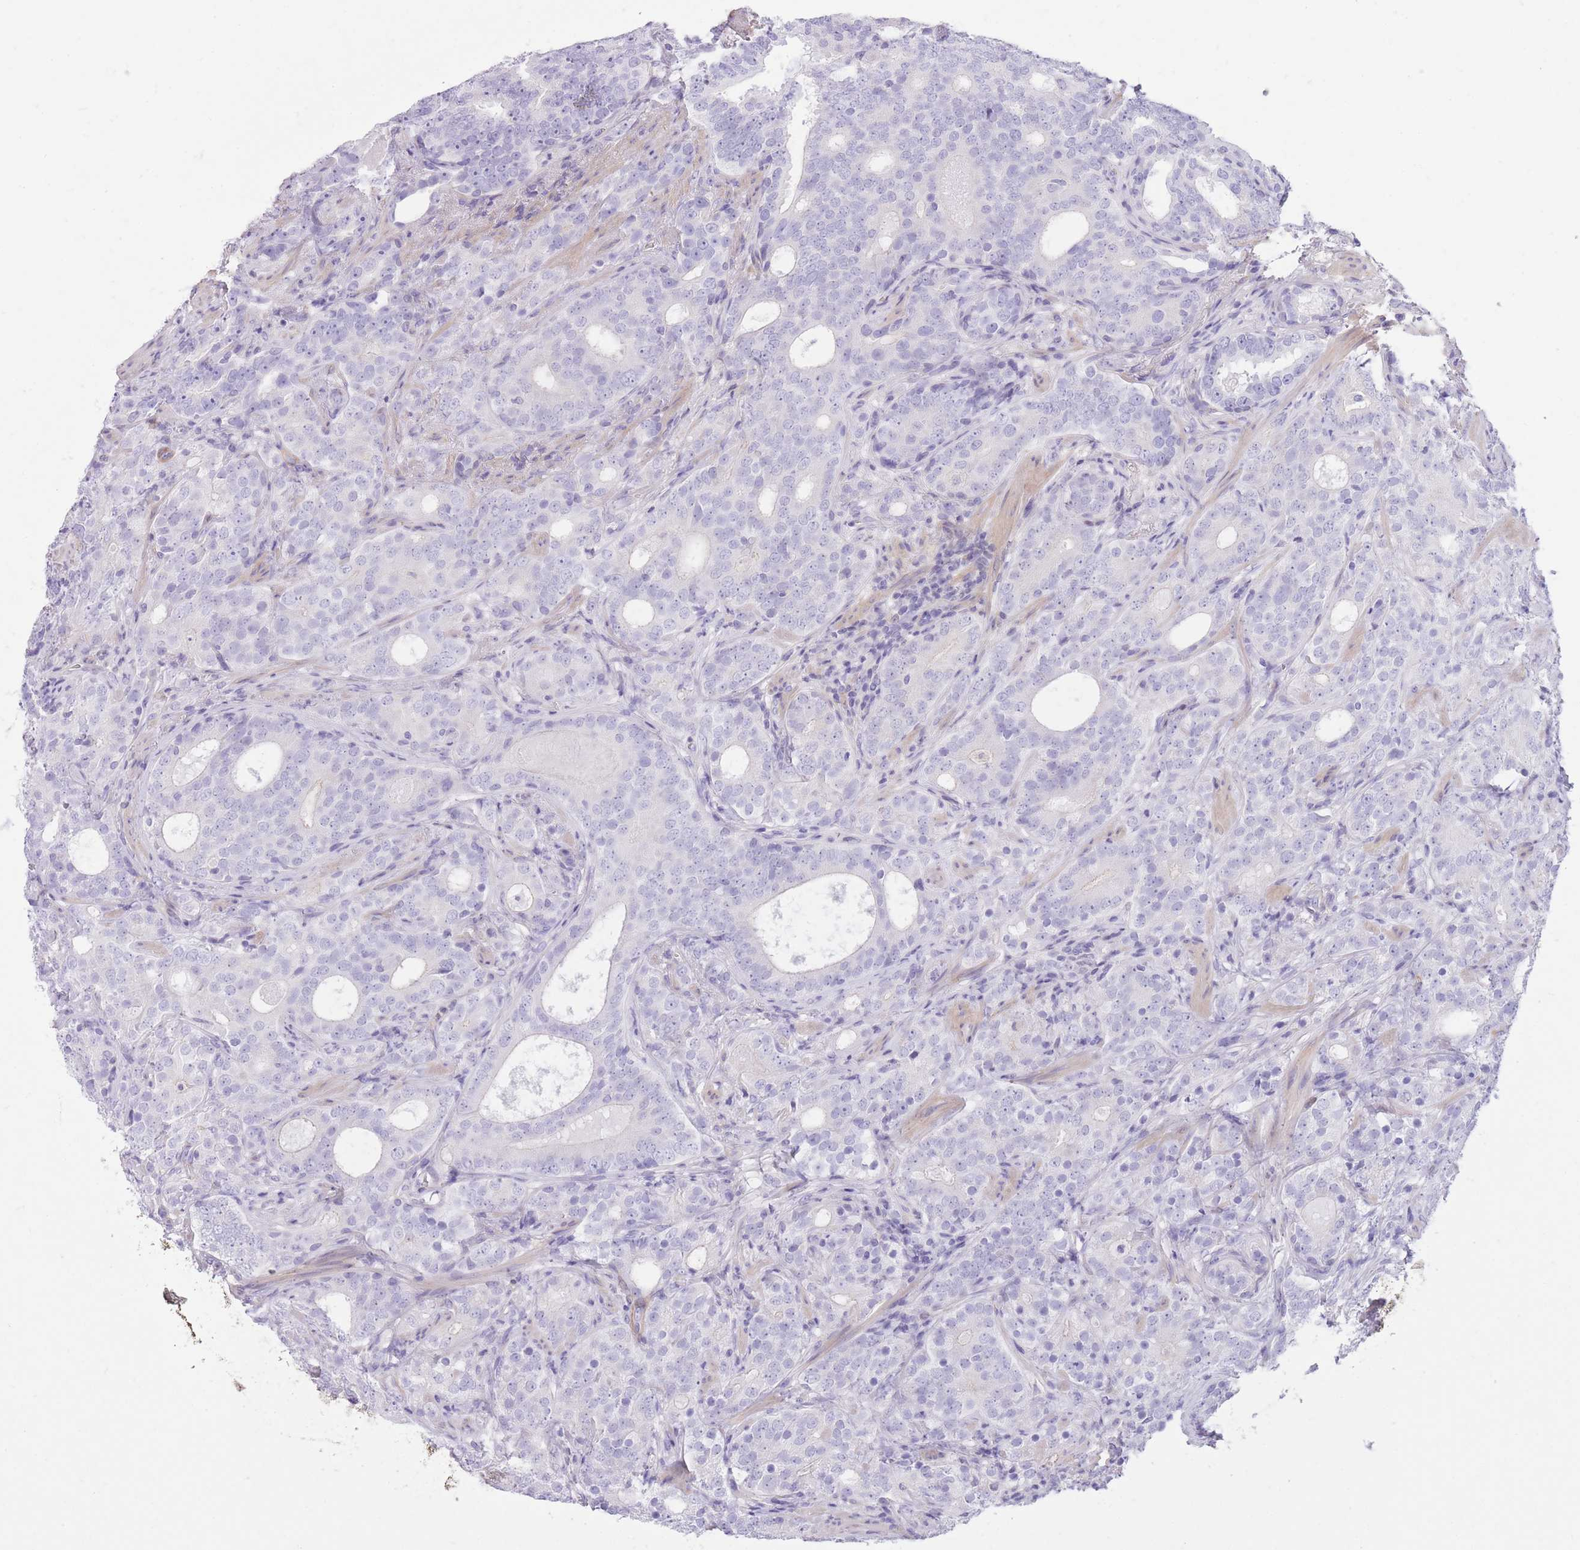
{"staining": {"intensity": "negative", "quantity": "none", "location": "none"}, "tissue": "prostate cancer", "cell_type": "Tumor cells", "image_type": "cancer", "snomed": [{"axis": "morphology", "description": "Adenocarcinoma, High grade"}, {"axis": "topography", "description": "Prostate"}], "caption": "Immunohistochemistry of human prostate adenocarcinoma (high-grade) exhibits no positivity in tumor cells.", "gene": "OR11H12", "patient": {"sex": "male", "age": 64}}